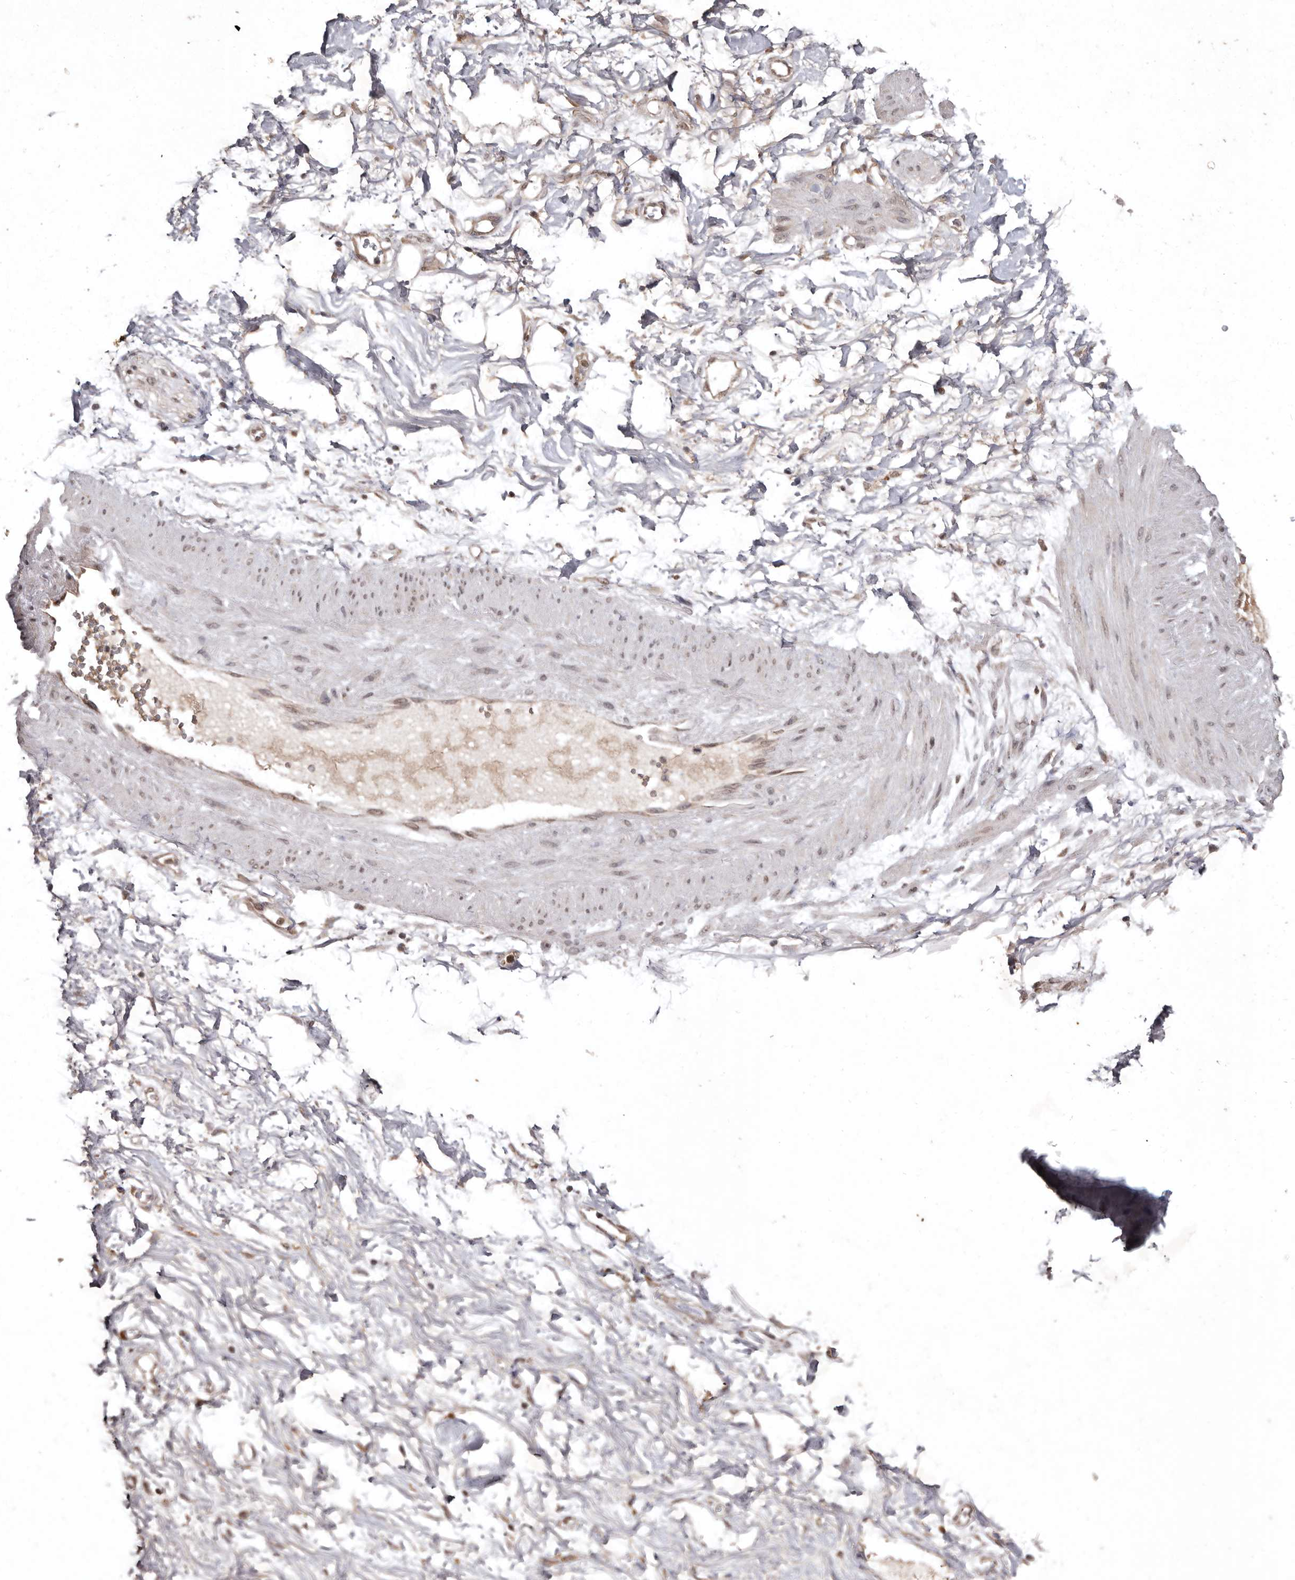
{"staining": {"intensity": "weak", "quantity": "25%-75%", "location": "cytoplasmic/membranous"}, "tissue": "adipose tissue", "cell_type": "Adipocytes", "image_type": "normal", "snomed": [{"axis": "morphology", "description": "Normal tissue, NOS"}, {"axis": "morphology", "description": "Adenocarcinoma, NOS"}, {"axis": "topography", "description": "Pancreas"}, {"axis": "topography", "description": "Peripheral nerve tissue"}], "caption": "IHC micrograph of normal adipose tissue: human adipose tissue stained using IHC demonstrates low levels of weak protein expression localized specifically in the cytoplasmic/membranous of adipocytes, appearing as a cytoplasmic/membranous brown color.", "gene": "FLAD1", "patient": {"sex": "male", "age": 59}}